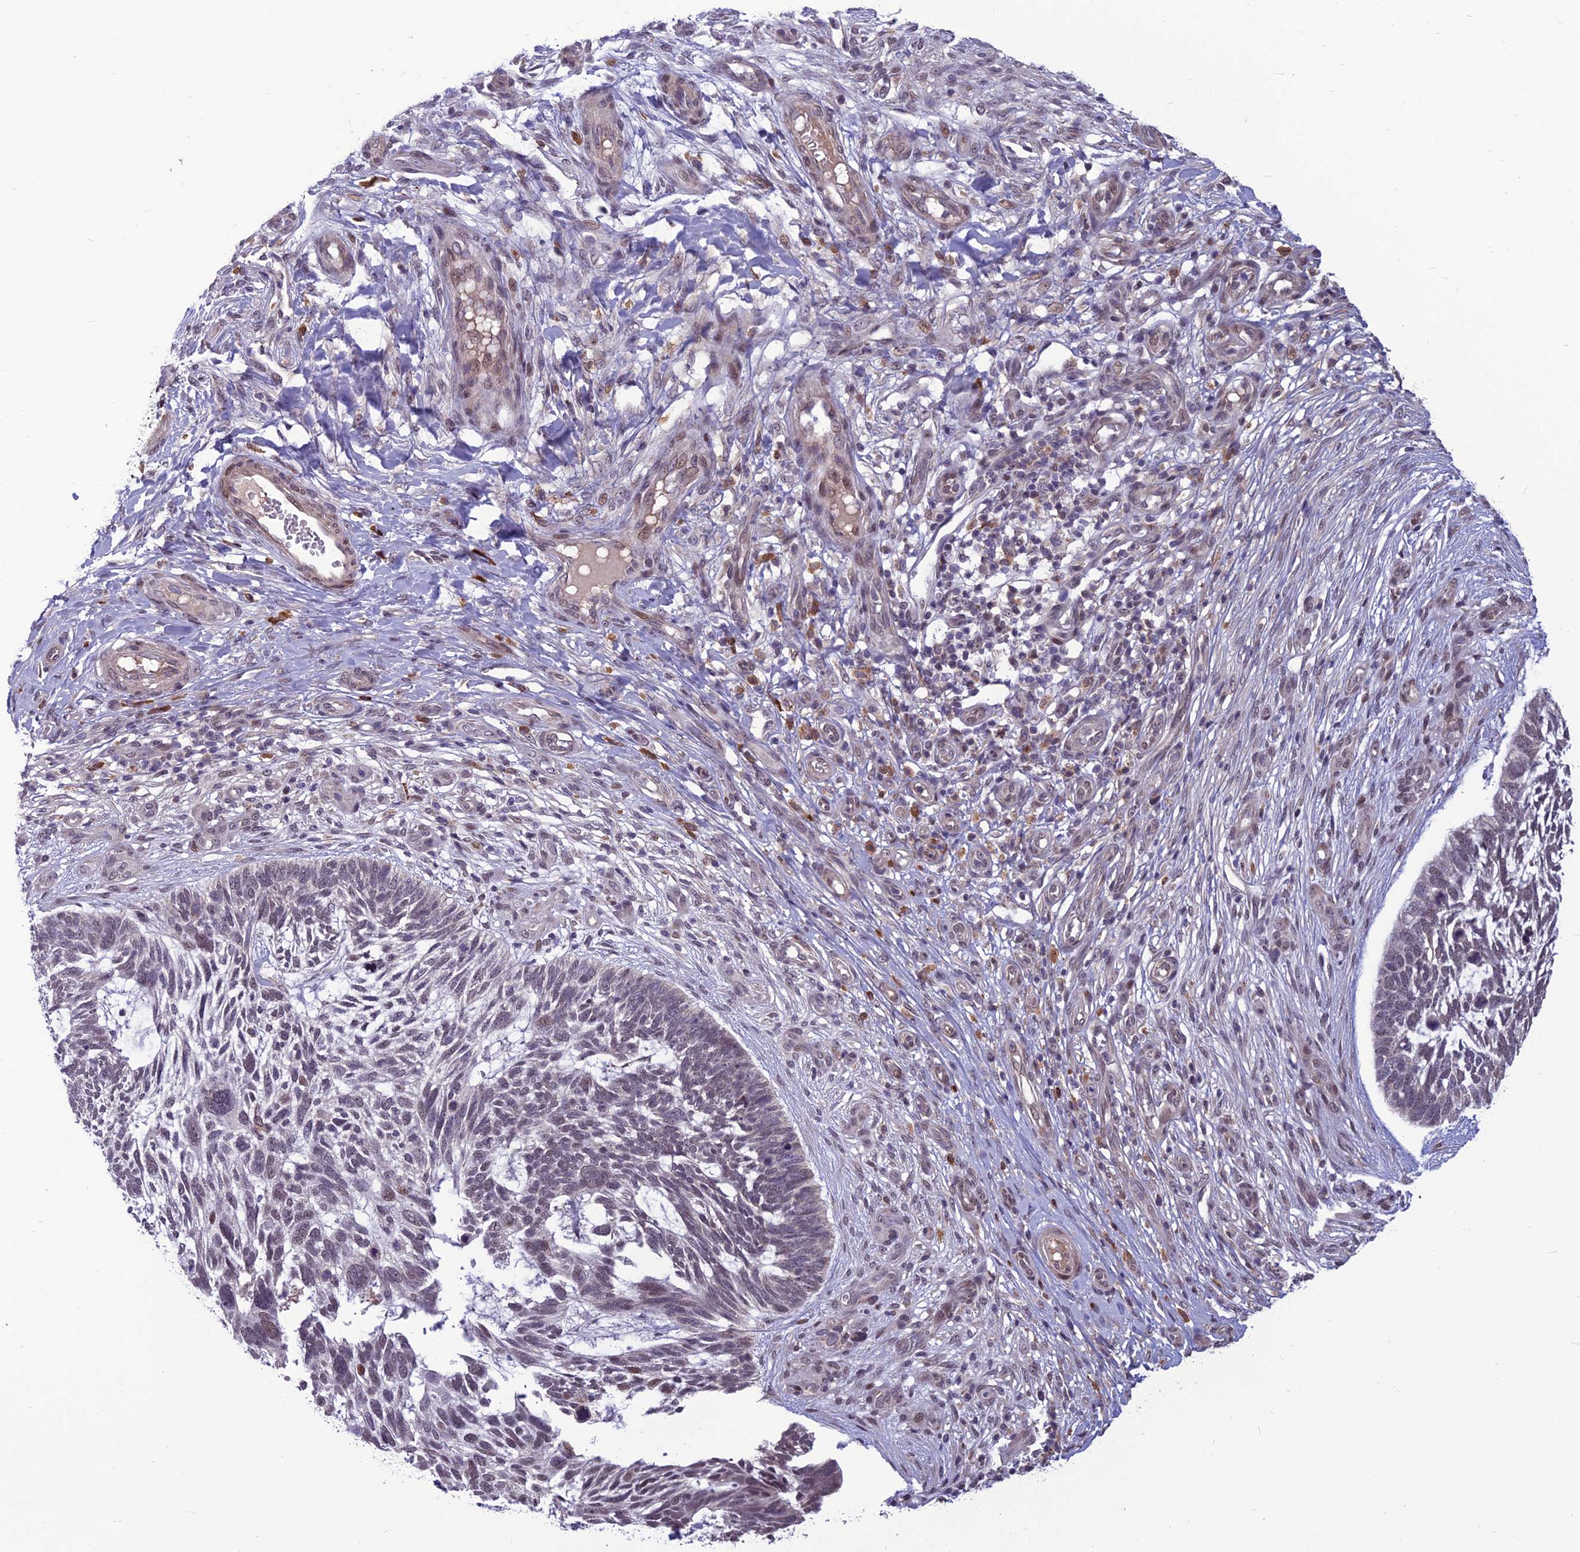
{"staining": {"intensity": "weak", "quantity": "<25%", "location": "nuclear"}, "tissue": "skin cancer", "cell_type": "Tumor cells", "image_type": "cancer", "snomed": [{"axis": "morphology", "description": "Basal cell carcinoma"}, {"axis": "topography", "description": "Skin"}], "caption": "Immunohistochemistry (IHC) of skin cancer (basal cell carcinoma) reveals no expression in tumor cells.", "gene": "FBRS", "patient": {"sex": "male", "age": 88}}